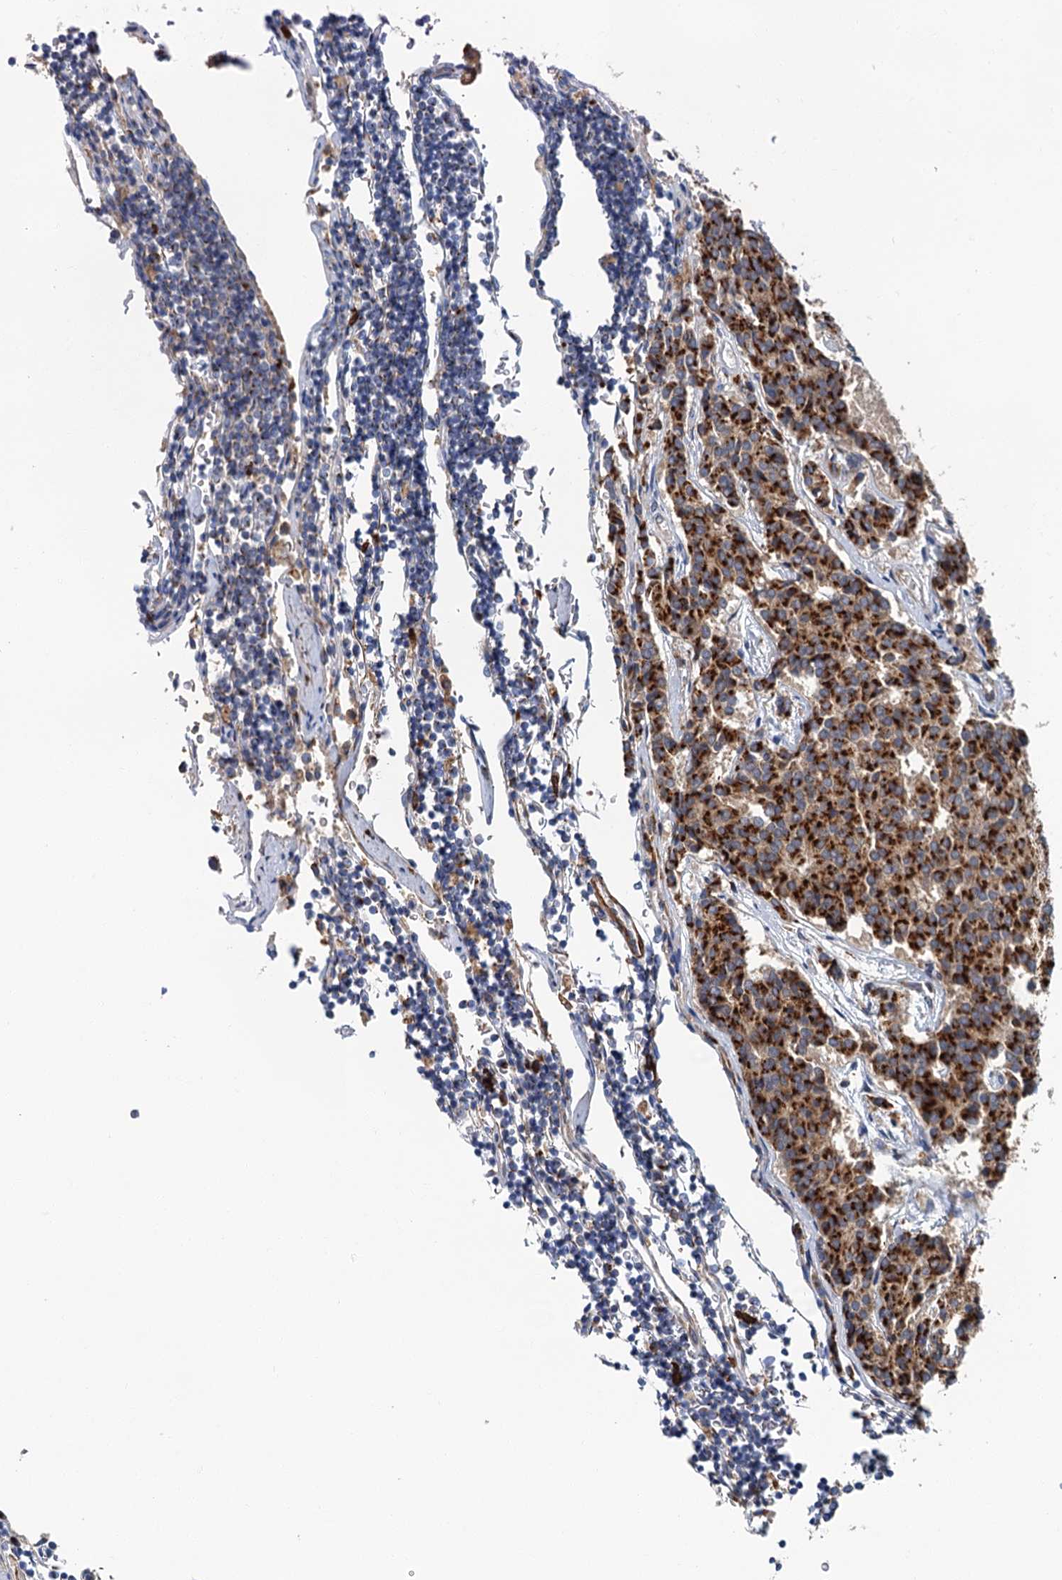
{"staining": {"intensity": "strong", "quantity": ">75%", "location": "cytoplasmic/membranous"}, "tissue": "carcinoid", "cell_type": "Tumor cells", "image_type": "cancer", "snomed": [{"axis": "morphology", "description": "Carcinoid, malignant, NOS"}, {"axis": "topography", "description": "Pancreas"}], "caption": "DAB (3,3'-diaminobenzidine) immunohistochemical staining of human malignant carcinoid exhibits strong cytoplasmic/membranous protein positivity in approximately >75% of tumor cells.", "gene": "BET1L", "patient": {"sex": "female", "age": 54}}